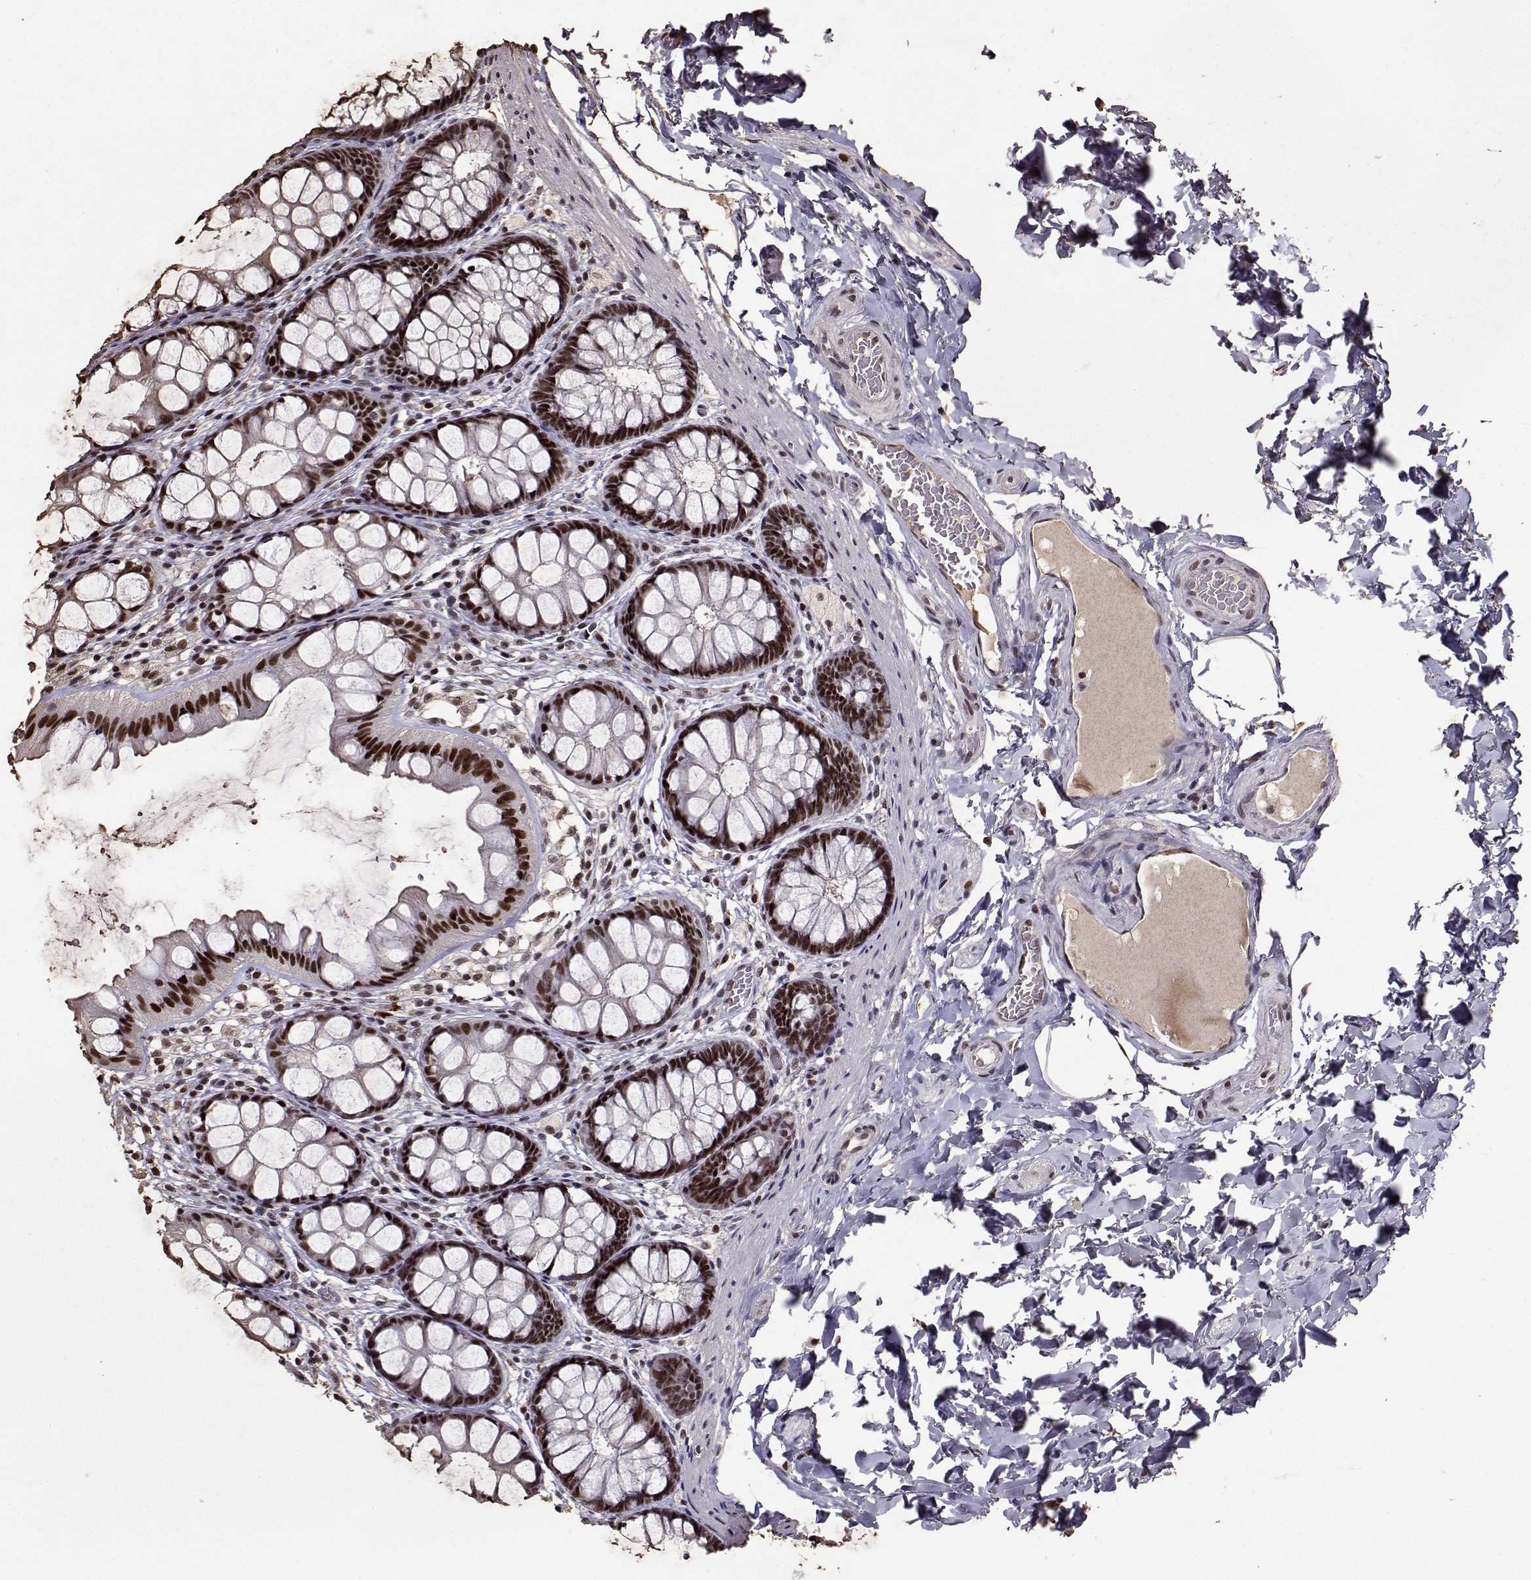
{"staining": {"intensity": "strong", "quantity": ">75%", "location": "nuclear"}, "tissue": "colon", "cell_type": "Endothelial cells", "image_type": "normal", "snomed": [{"axis": "morphology", "description": "Normal tissue, NOS"}, {"axis": "topography", "description": "Colon"}], "caption": "The photomicrograph exhibits staining of benign colon, revealing strong nuclear protein expression (brown color) within endothelial cells.", "gene": "TOE1", "patient": {"sex": "male", "age": 47}}